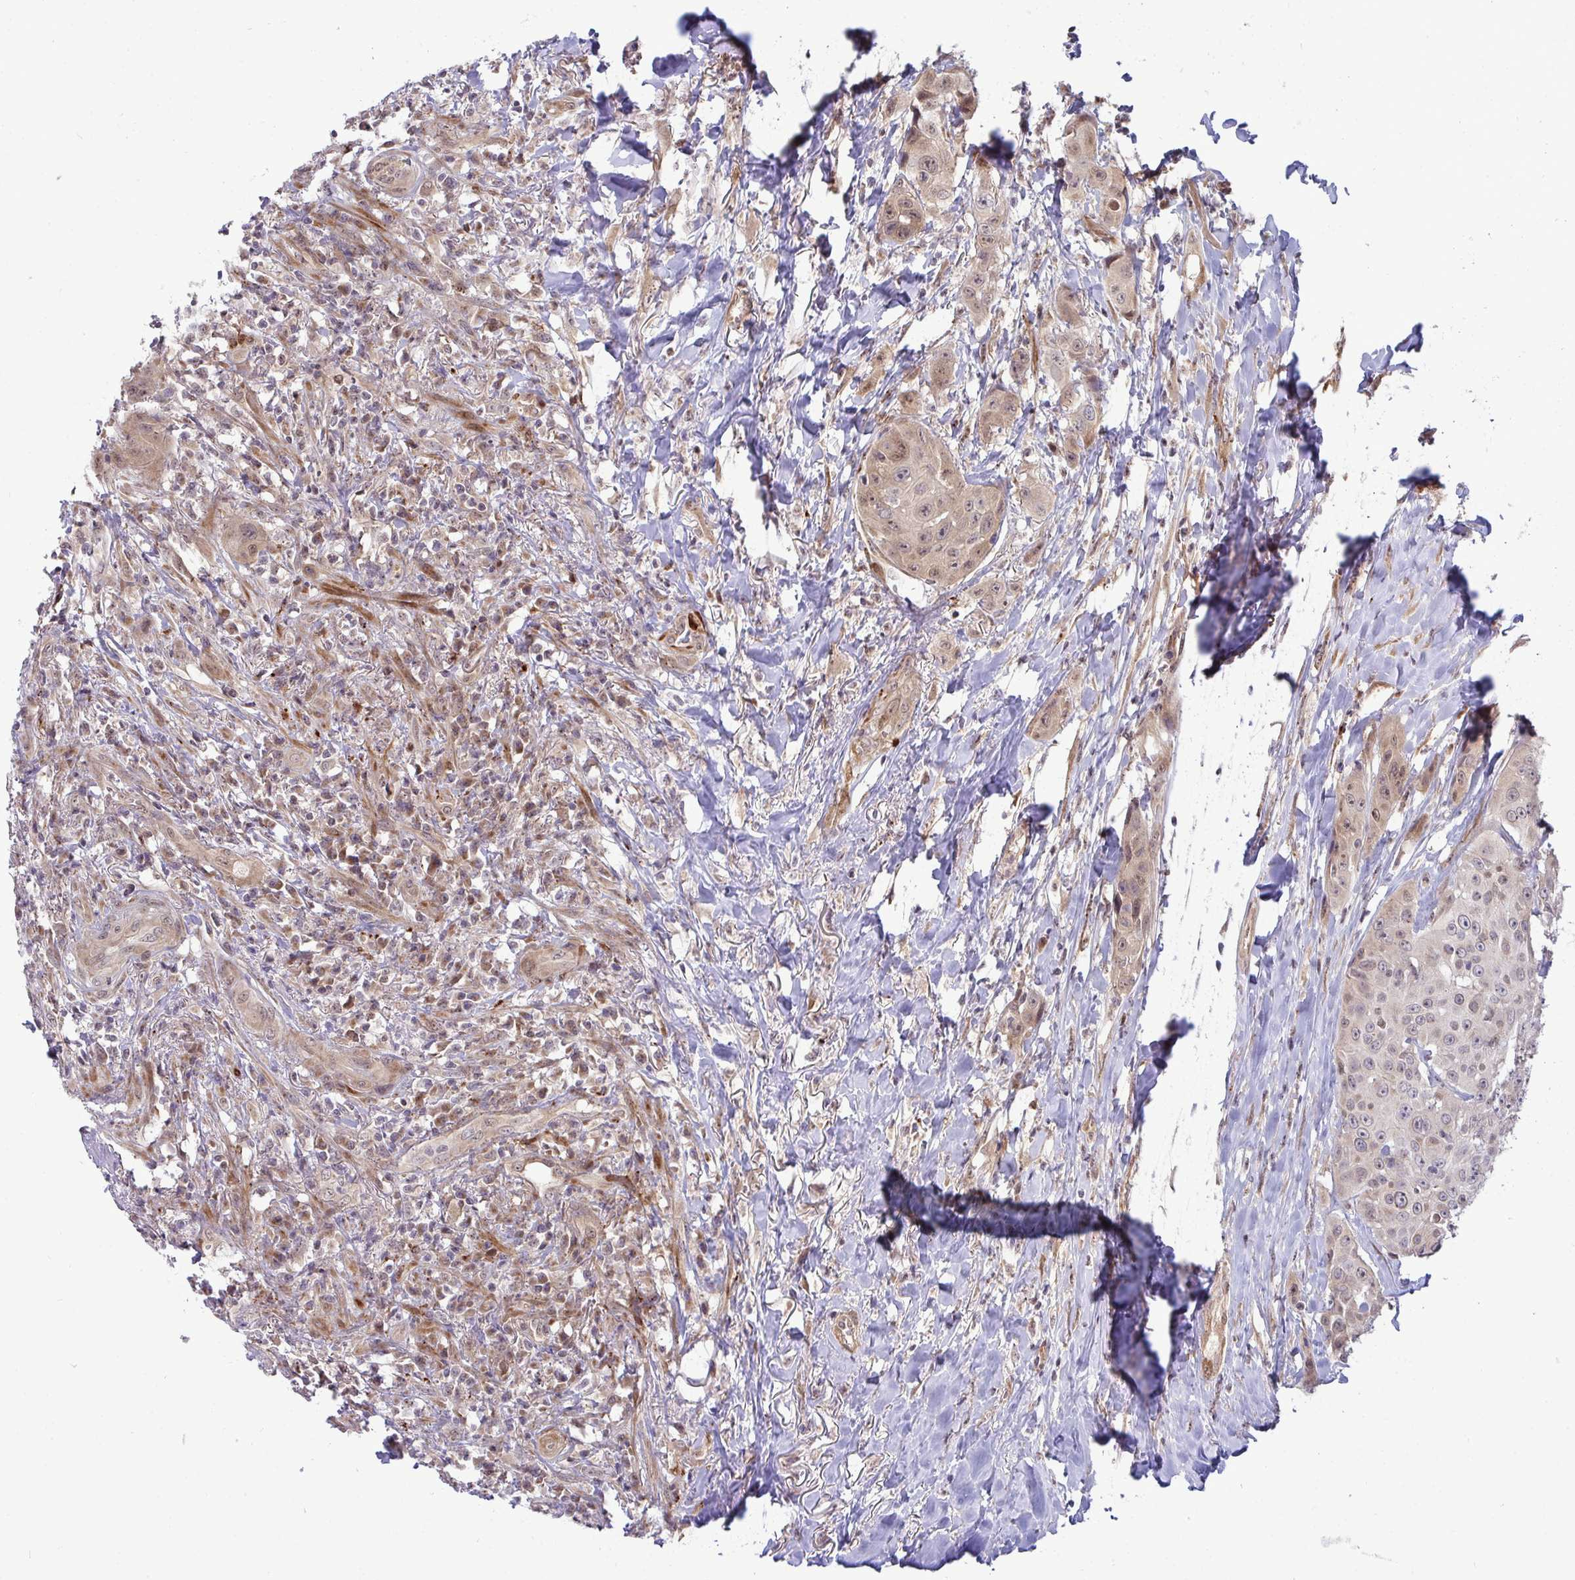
{"staining": {"intensity": "moderate", "quantity": ">75%", "location": "cytoplasmic/membranous,nuclear"}, "tissue": "head and neck cancer", "cell_type": "Tumor cells", "image_type": "cancer", "snomed": [{"axis": "morphology", "description": "Squamous cell carcinoma, NOS"}, {"axis": "topography", "description": "Head-Neck"}], "caption": "Tumor cells show moderate cytoplasmic/membranous and nuclear staining in approximately >75% of cells in head and neck cancer (squamous cell carcinoma).", "gene": "TRIM44", "patient": {"sex": "male", "age": 83}}